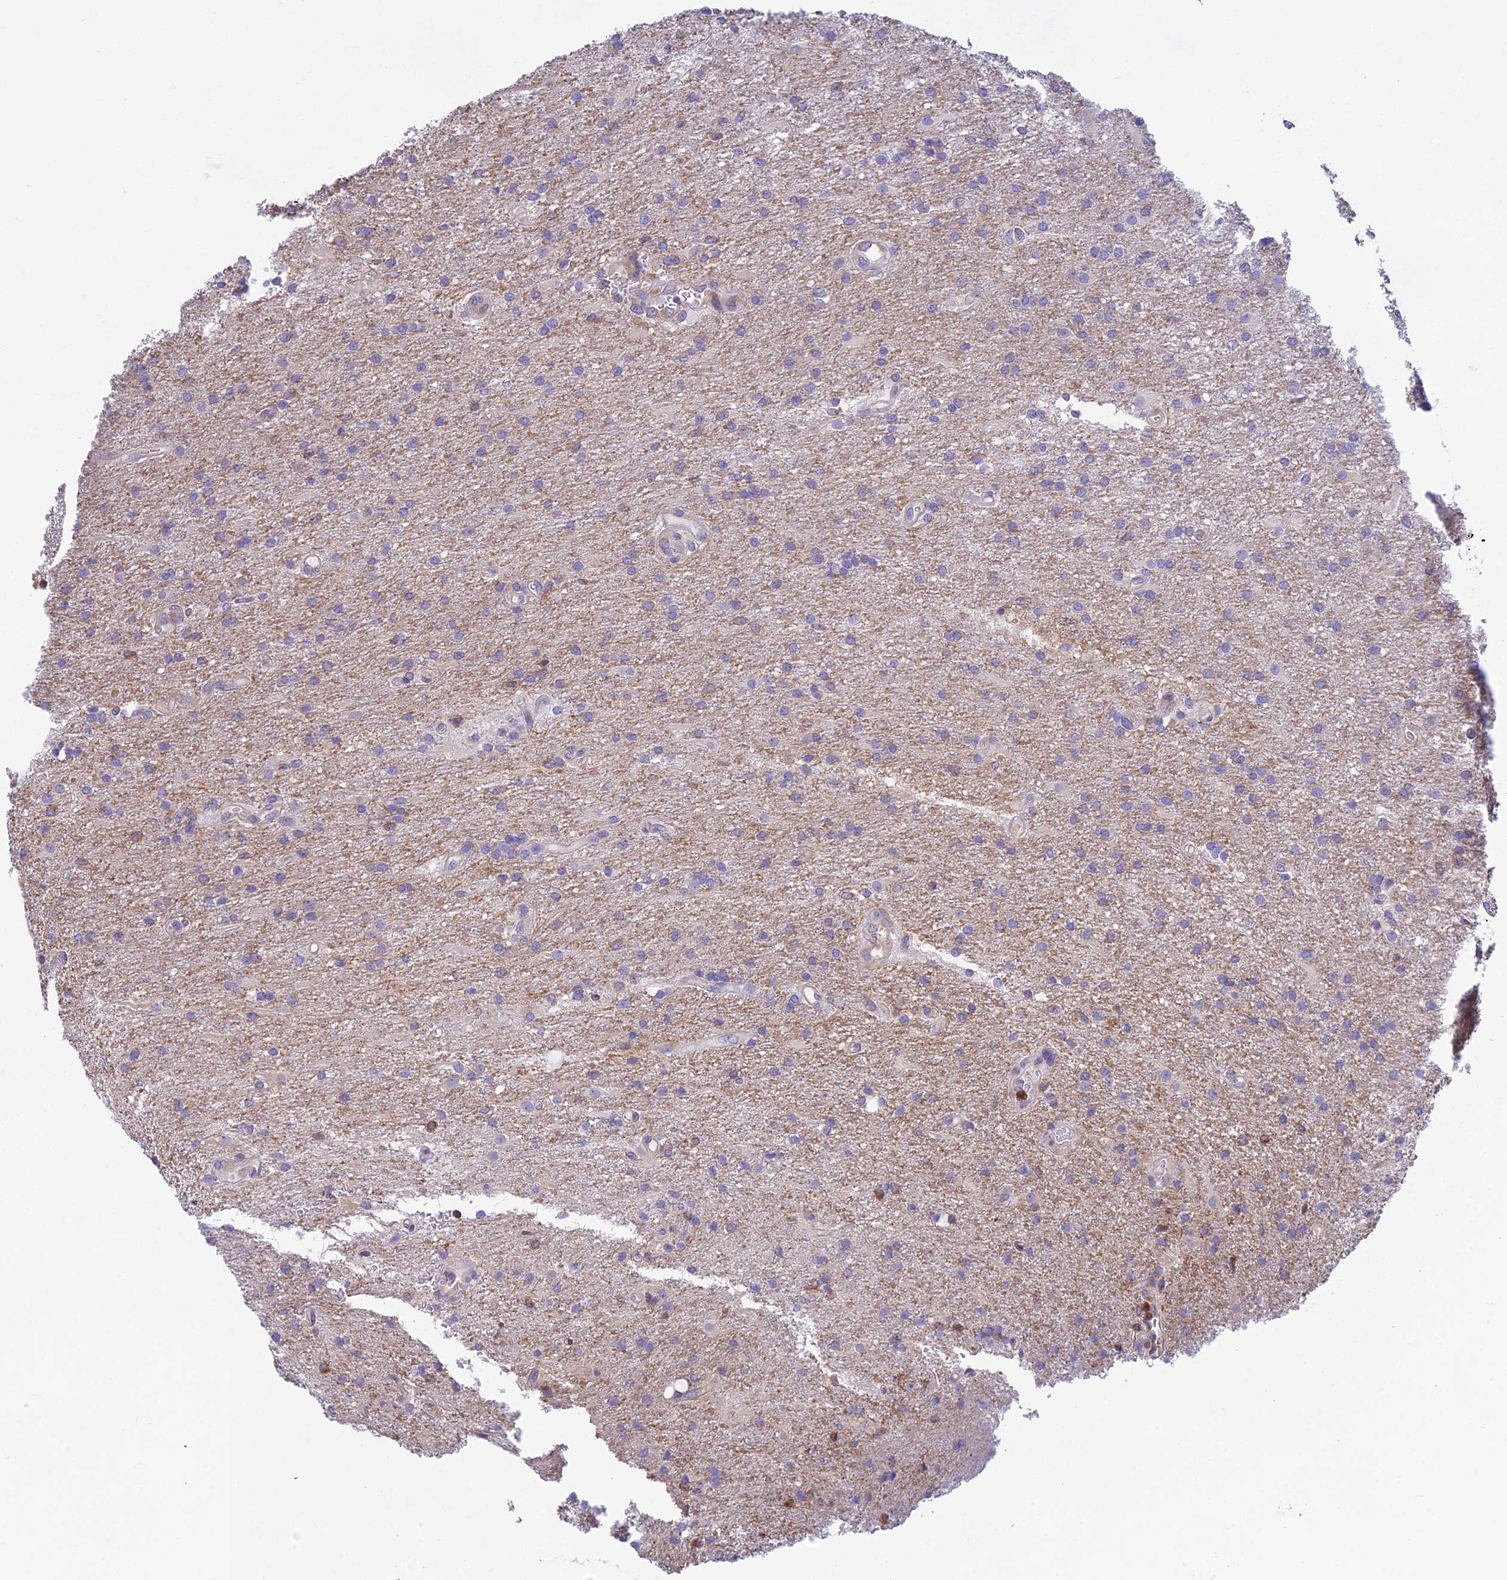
{"staining": {"intensity": "negative", "quantity": "none", "location": "none"}, "tissue": "glioma", "cell_type": "Tumor cells", "image_type": "cancer", "snomed": [{"axis": "morphology", "description": "Glioma, malignant, Low grade"}, {"axis": "topography", "description": "Brain"}], "caption": "The photomicrograph demonstrates no staining of tumor cells in glioma.", "gene": "HM13", "patient": {"sex": "male", "age": 66}}